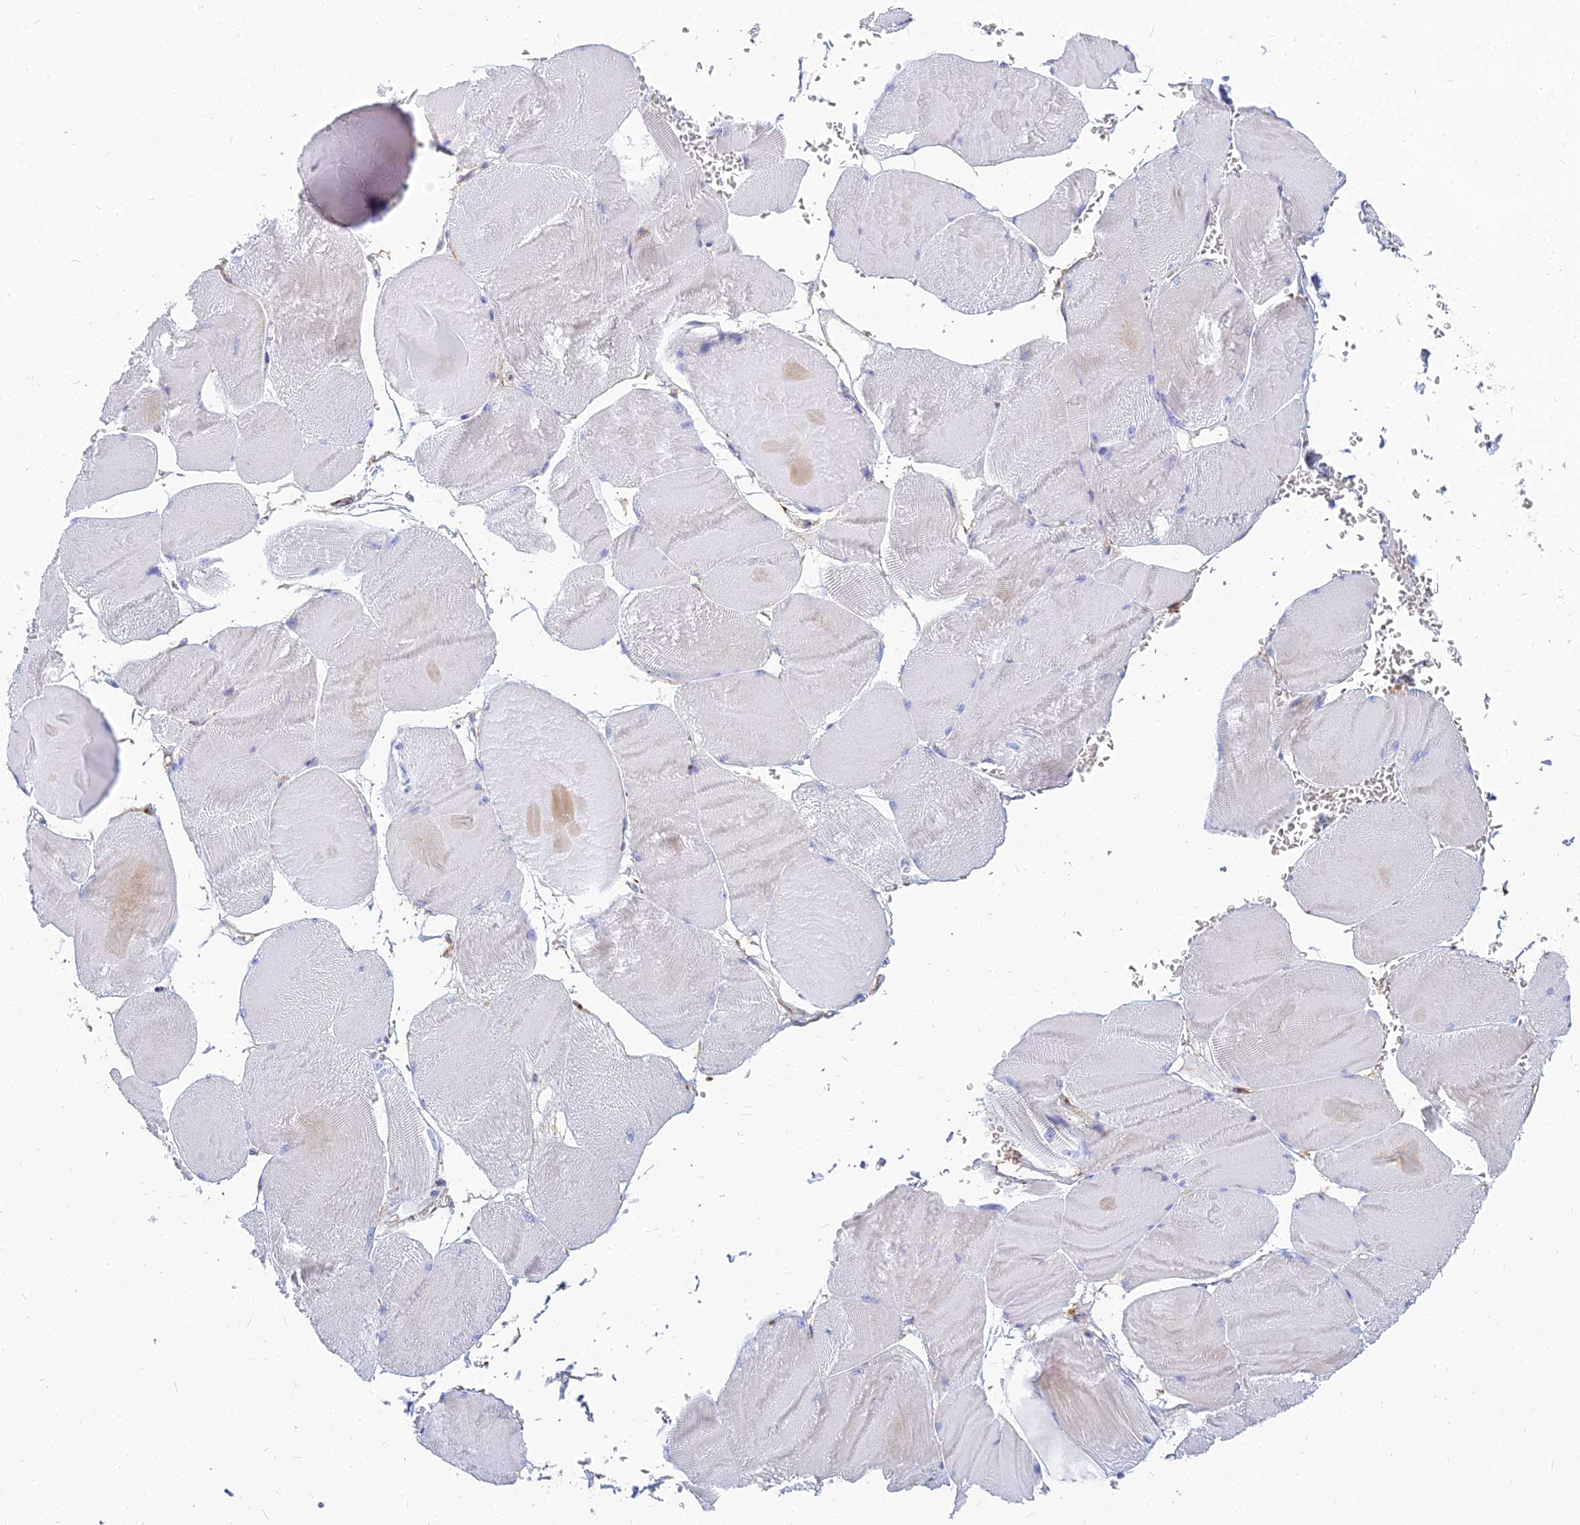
{"staining": {"intensity": "negative", "quantity": "none", "location": "none"}, "tissue": "skeletal muscle", "cell_type": "Myocytes", "image_type": "normal", "snomed": [{"axis": "morphology", "description": "Normal tissue, NOS"}, {"axis": "morphology", "description": "Basal cell carcinoma"}, {"axis": "topography", "description": "Skeletal muscle"}], "caption": "The immunohistochemistry (IHC) micrograph has no significant staining in myocytes of skeletal muscle.", "gene": "VAT1", "patient": {"sex": "female", "age": 64}}